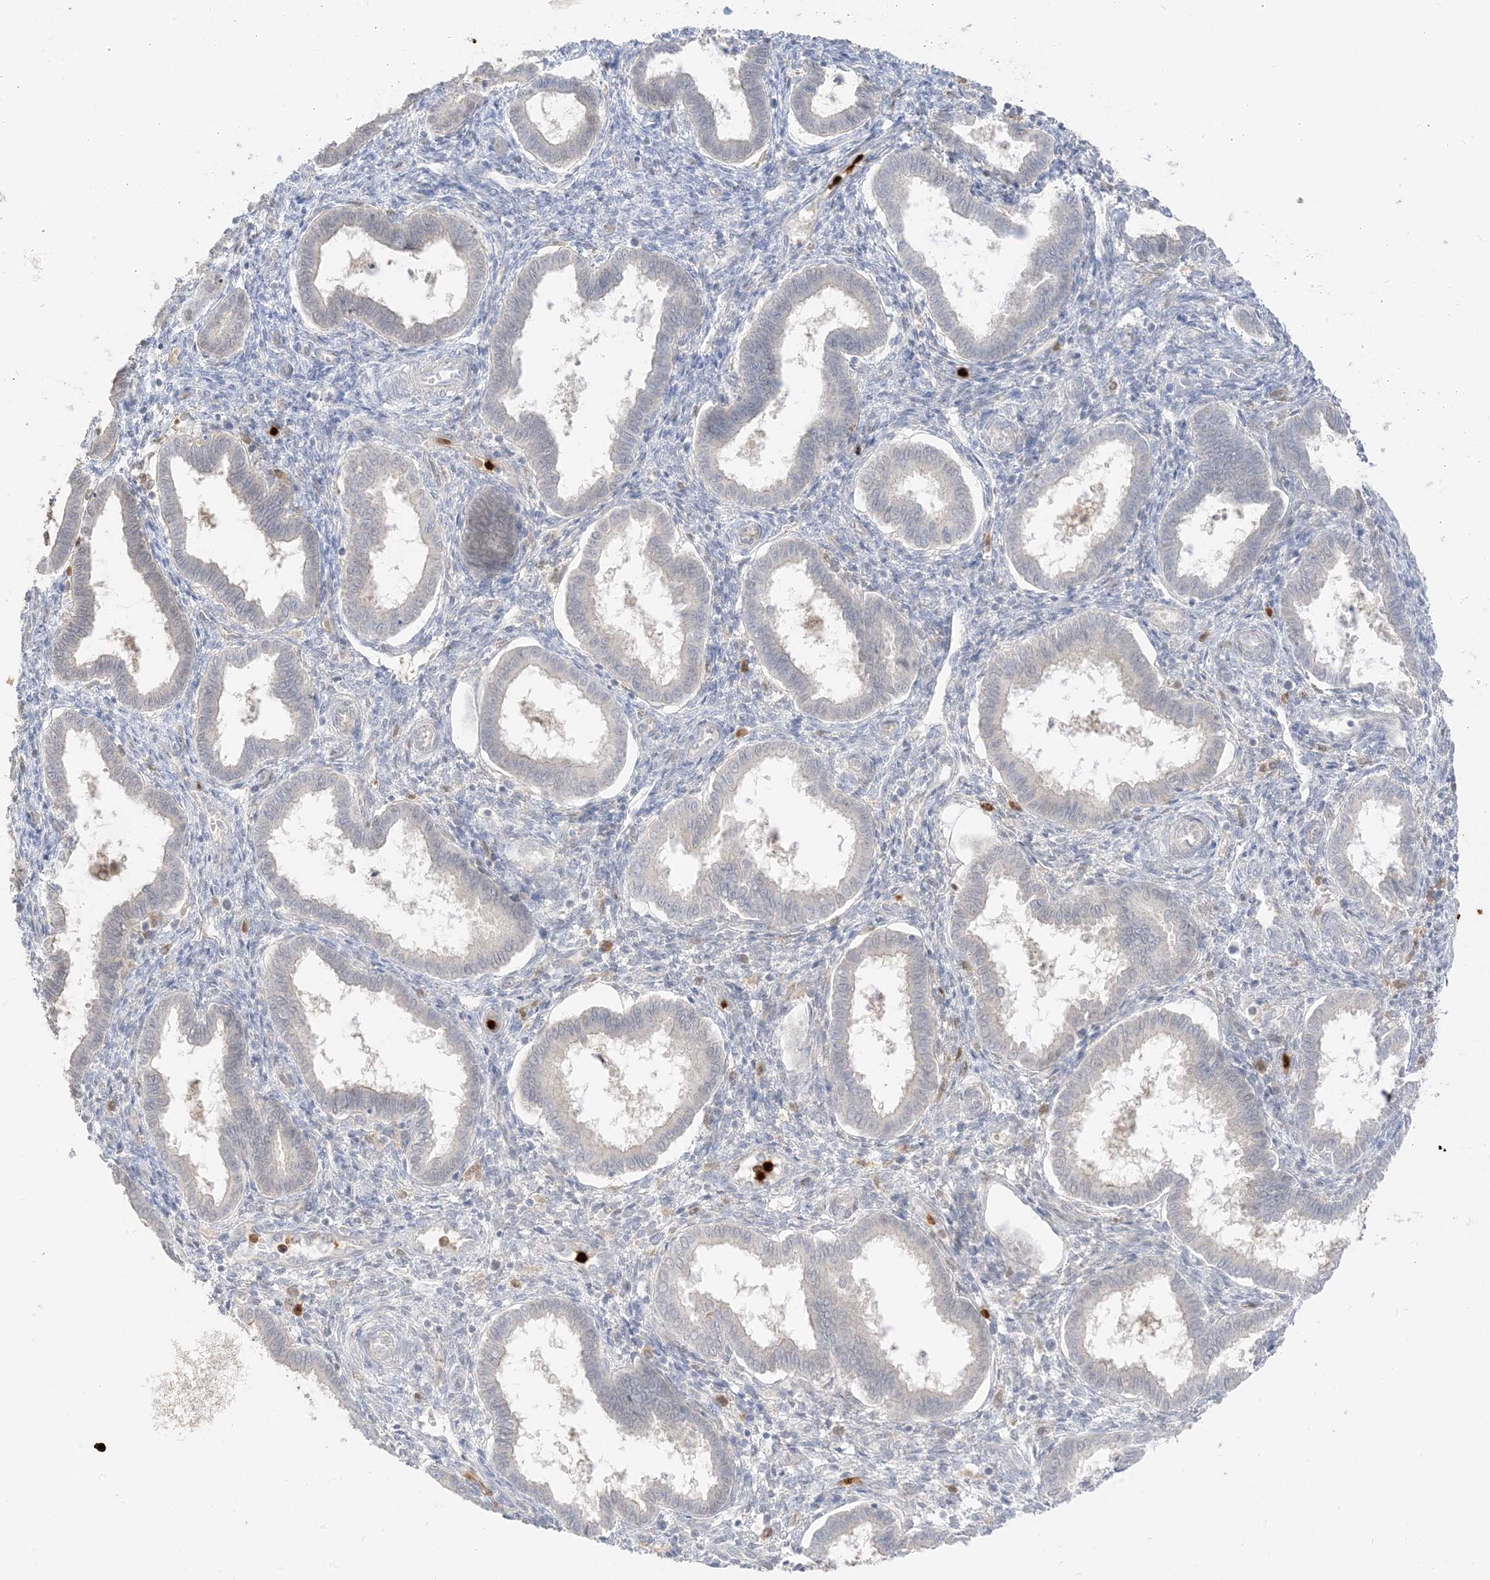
{"staining": {"intensity": "negative", "quantity": "none", "location": "none"}, "tissue": "endometrium", "cell_type": "Cells in endometrial stroma", "image_type": "normal", "snomed": [{"axis": "morphology", "description": "Normal tissue, NOS"}, {"axis": "topography", "description": "Endometrium"}], "caption": "Protein analysis of normal endometrium reveals no significant expression in cells in endometrial stroma.", "gene": "GCA", "patient": {"sex": "female", "age": 24}}